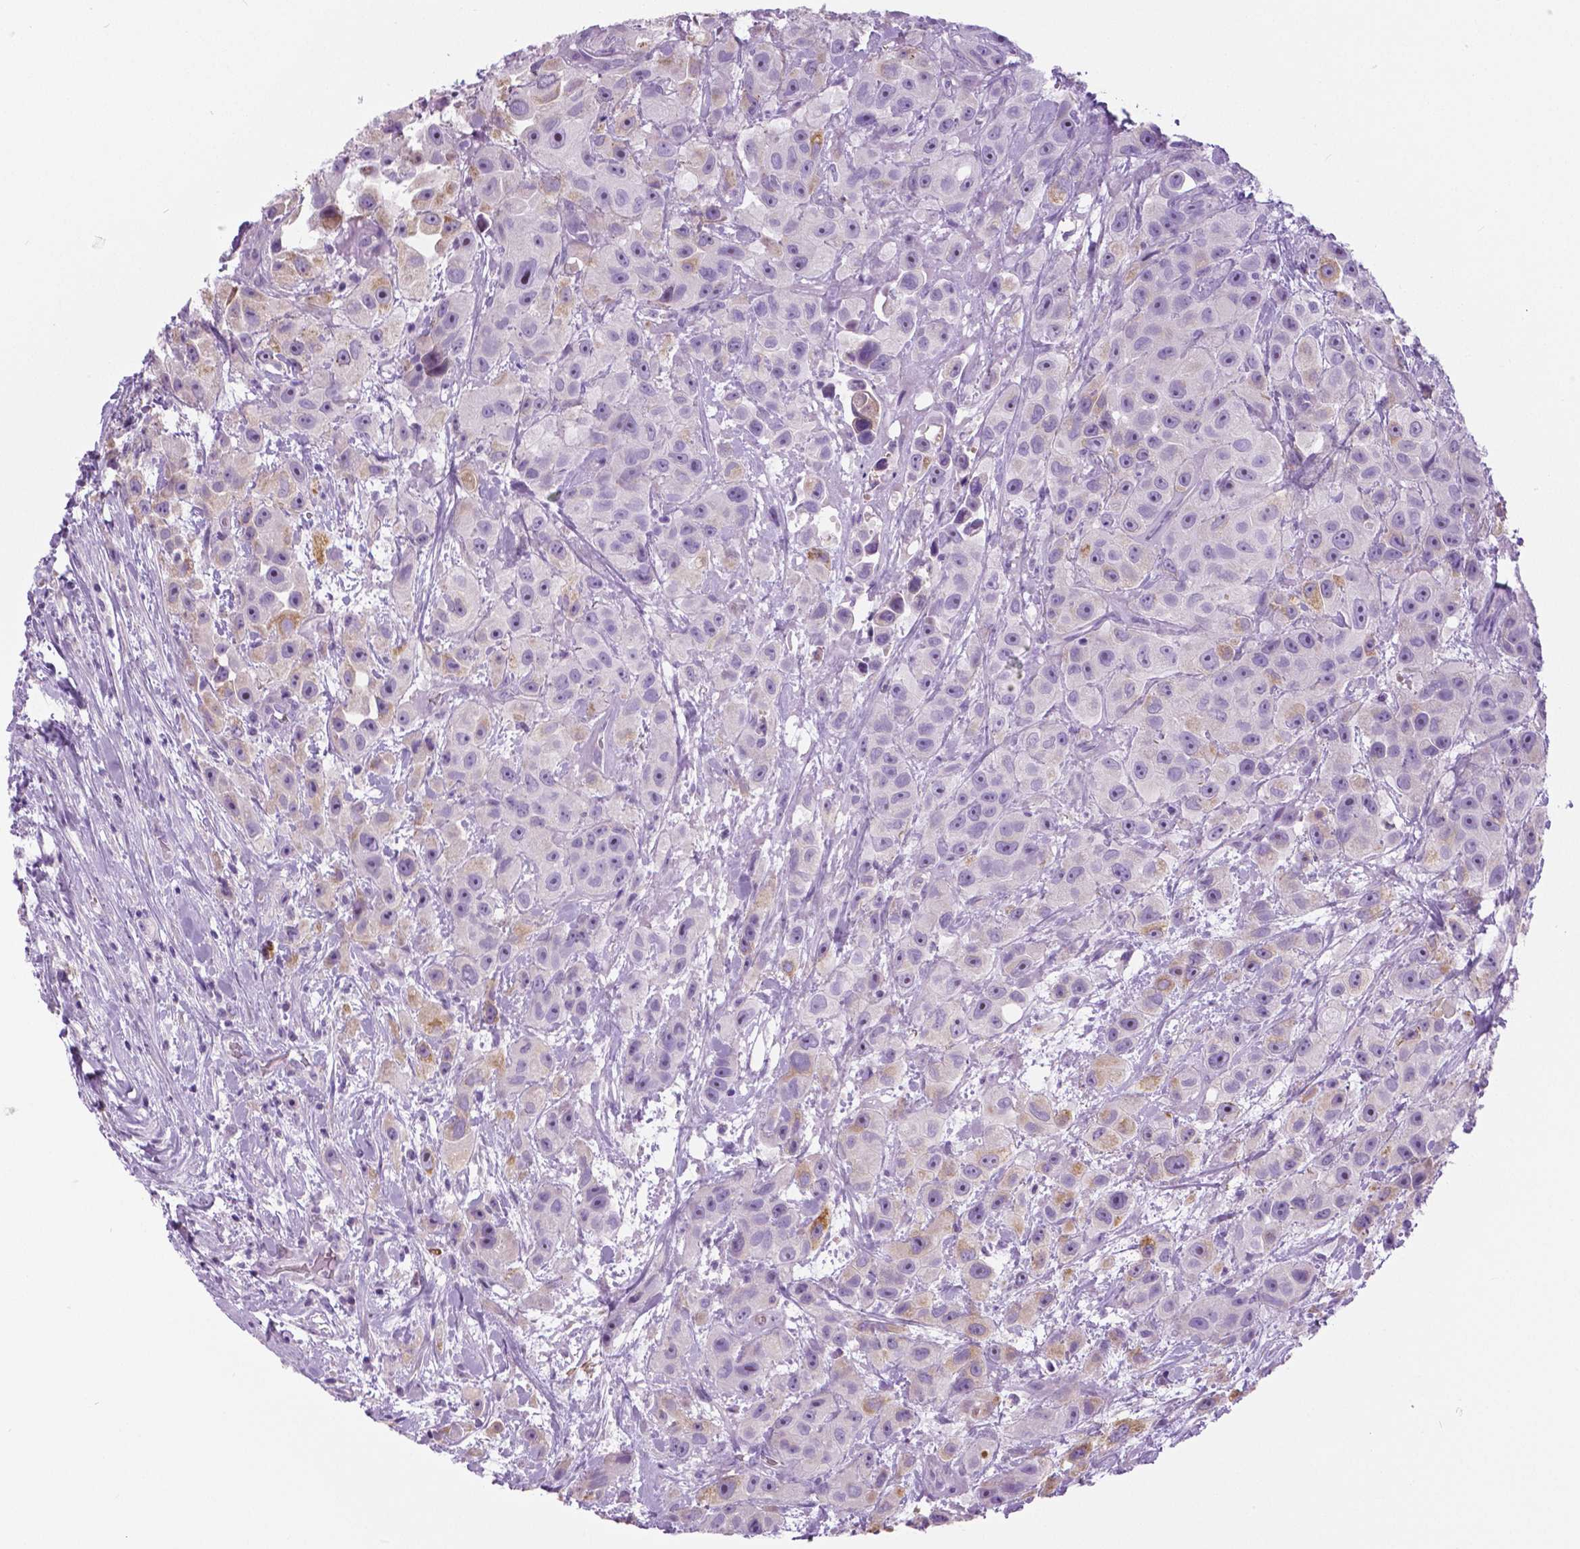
{"staining": {"intensity": "negative", "quantity": "none", "location": "none"}, "tissue": "urothelial cancer", "cell_type": "Tumor cells", "image_type": "cancer", "snomed": [{"axis": "morphology", "description": "Urothelial carcinoma, High grade"}, {"axis": "topography", "description": "Urinary bladder"}], "caption": "Immunohistochemistry (IHC) of human urothelial cancer shows no staining in tumor cells.", "gene": "TP53TG5", "patient": {"sex": "male", "age": 79}}